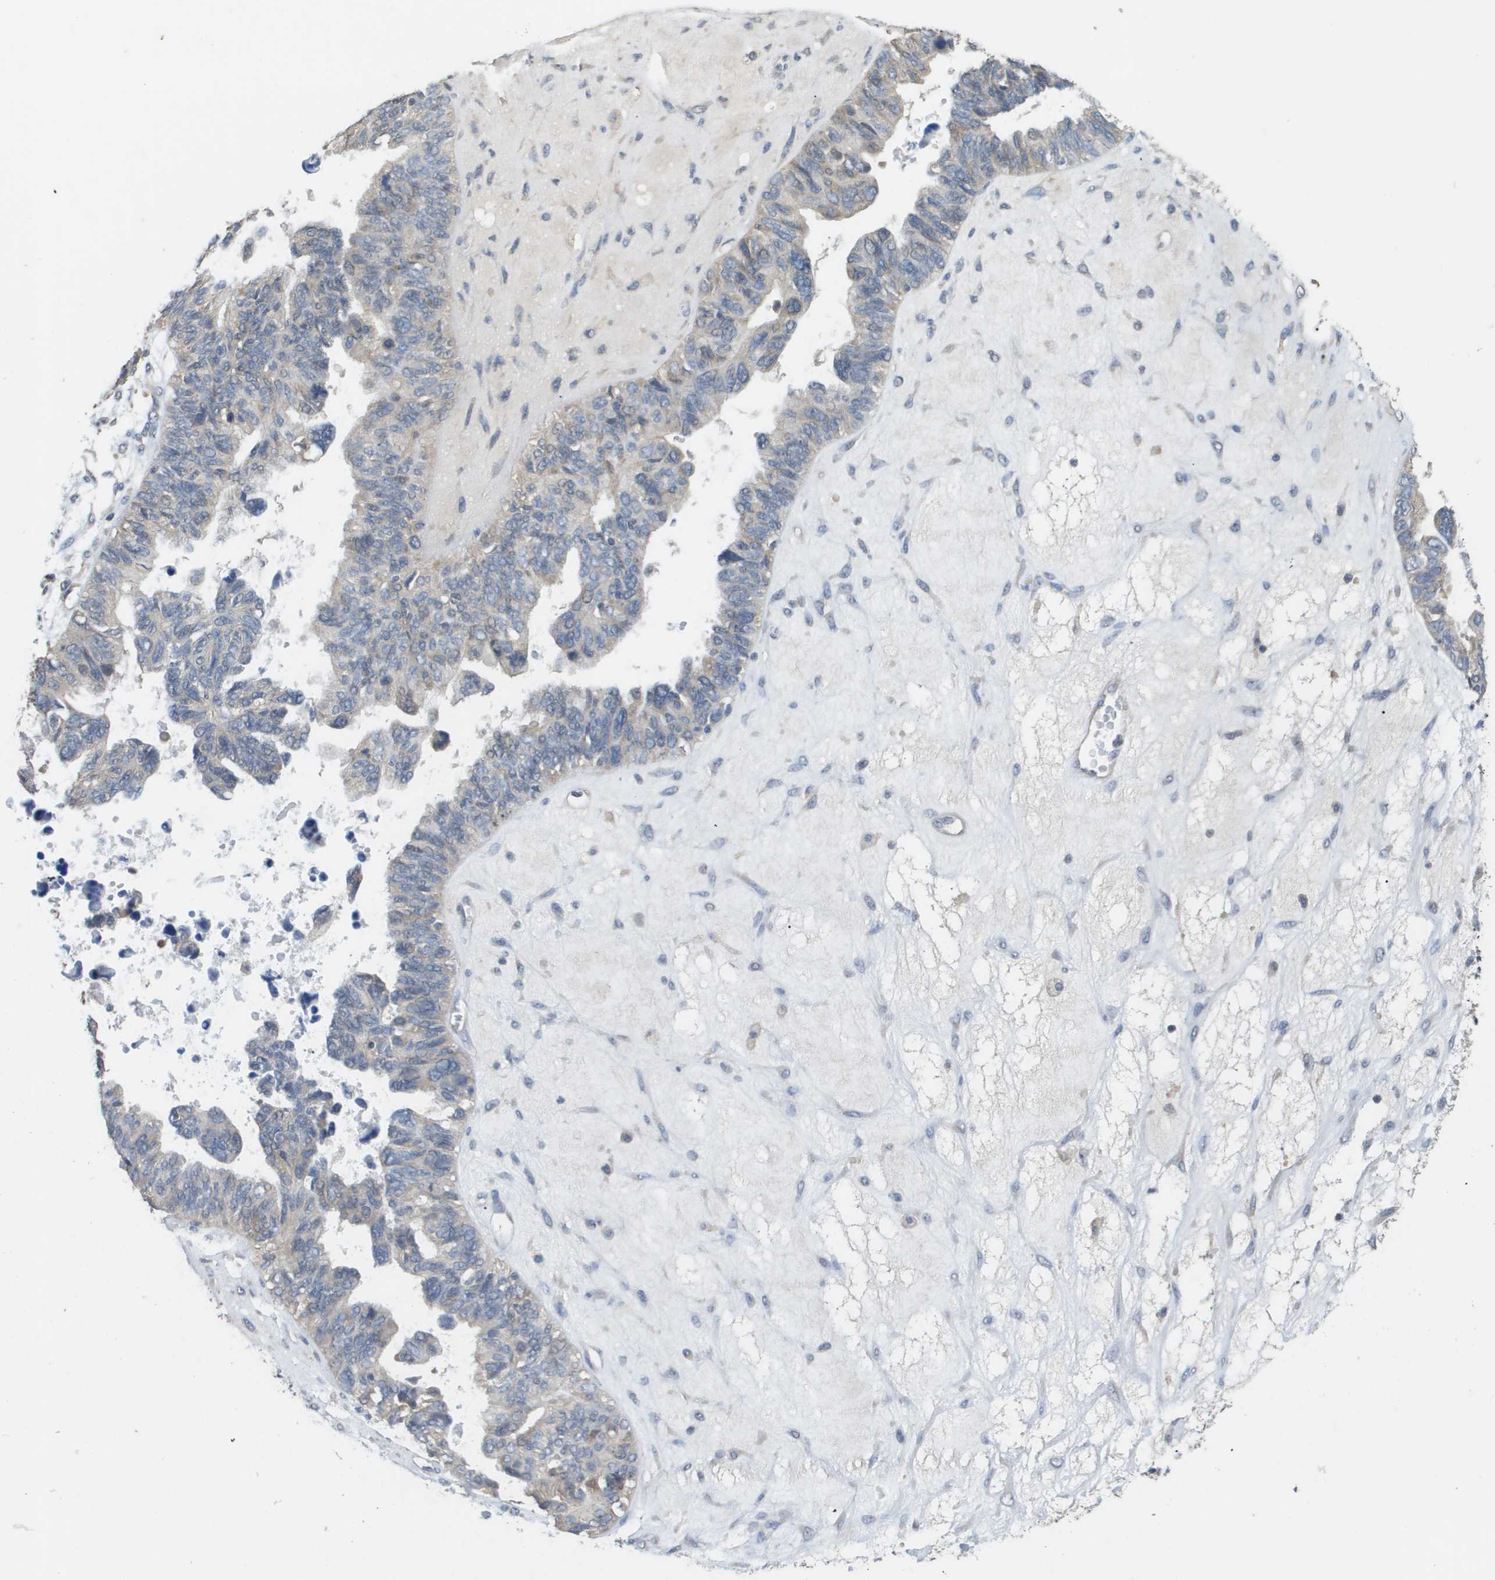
{"staining": {"intensity": "negative", "quantity": "none", "location": "none"}, "tissue": "ovarian cancer", "cell_type": "Tumor cells", "image_type": "cancer", "snomed": [{"axis": "morphology", "description": "Cystadenocarcinoma, serous, NOS"}, {"axis": "topography", "description": "Ovary"}], "caption": "This histopathology image is of ovarian cancer (serous cystadenocarcinoma) stained with IHC to label a protein in brown with the nuclei are counter-stained blue. There is no staining in tumor cells.", "gene": "RAB27B", "patient": {"sex": "female", "age": 79}}